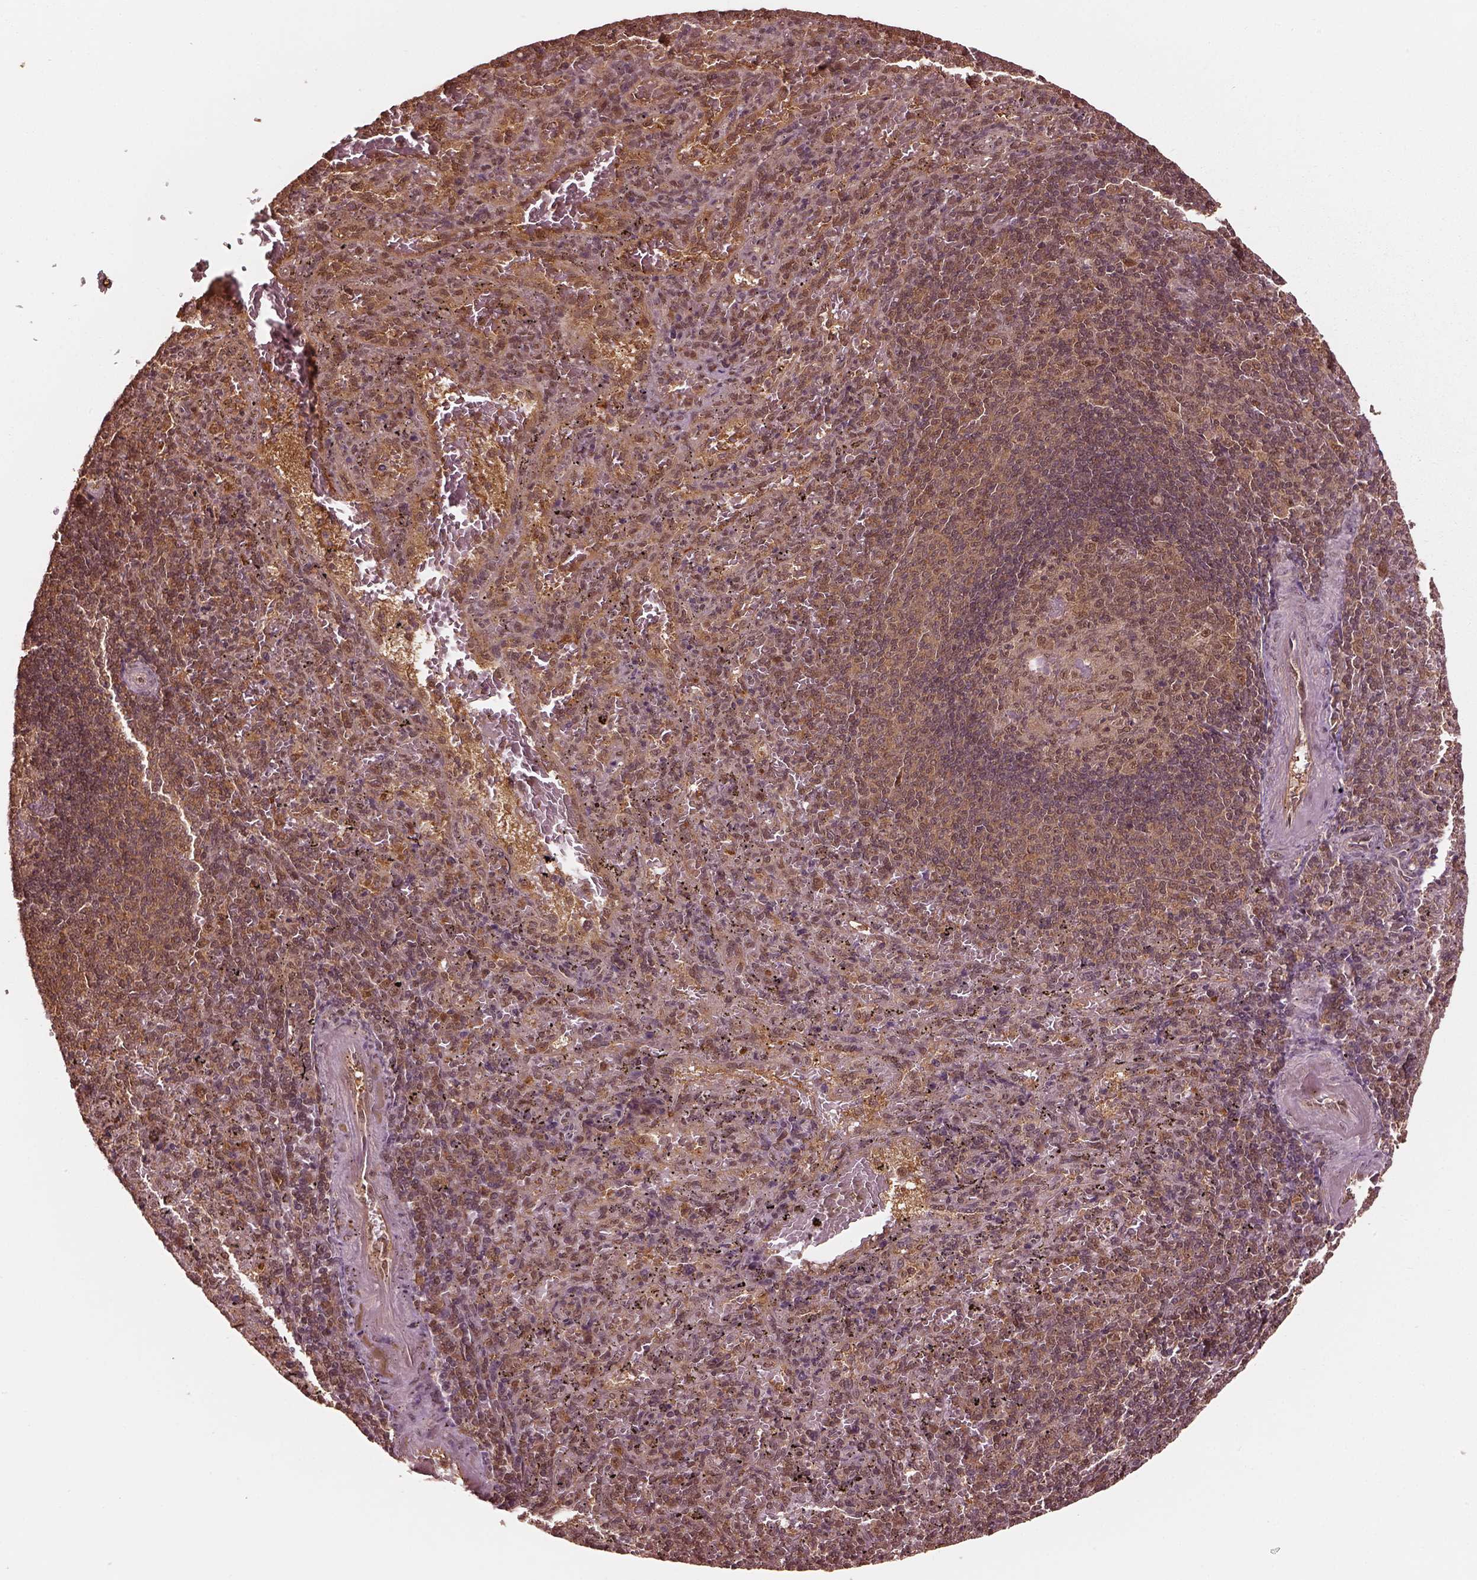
{"staining": {"intensity": "weak", "quantity": "25%-75%", "location": "cytoplasmic/membranous,nuclear"}, "tissue": "spleen", "cell_type": "Cells in red pulp", "image_type": "normal", "snomed": [{"axis": "morphology", "description": "Normal tissue, NOS"}, {"axis": "topography", "description": "Spleen"}], "caption": "Protein expression by immunohistochemistry shows weak cytoplasmic/membranous,nuclear positivity in about 25%-75% of cells in red pulp in normal spleen. (Stains: DAB (3,3'-diaminobenzidine) in brown, nuclei in blue, Microscopy: brightfield microscopy at high magnification).", "gene": "PSMC5", "patient": {"sex": "male", "age": 57}}